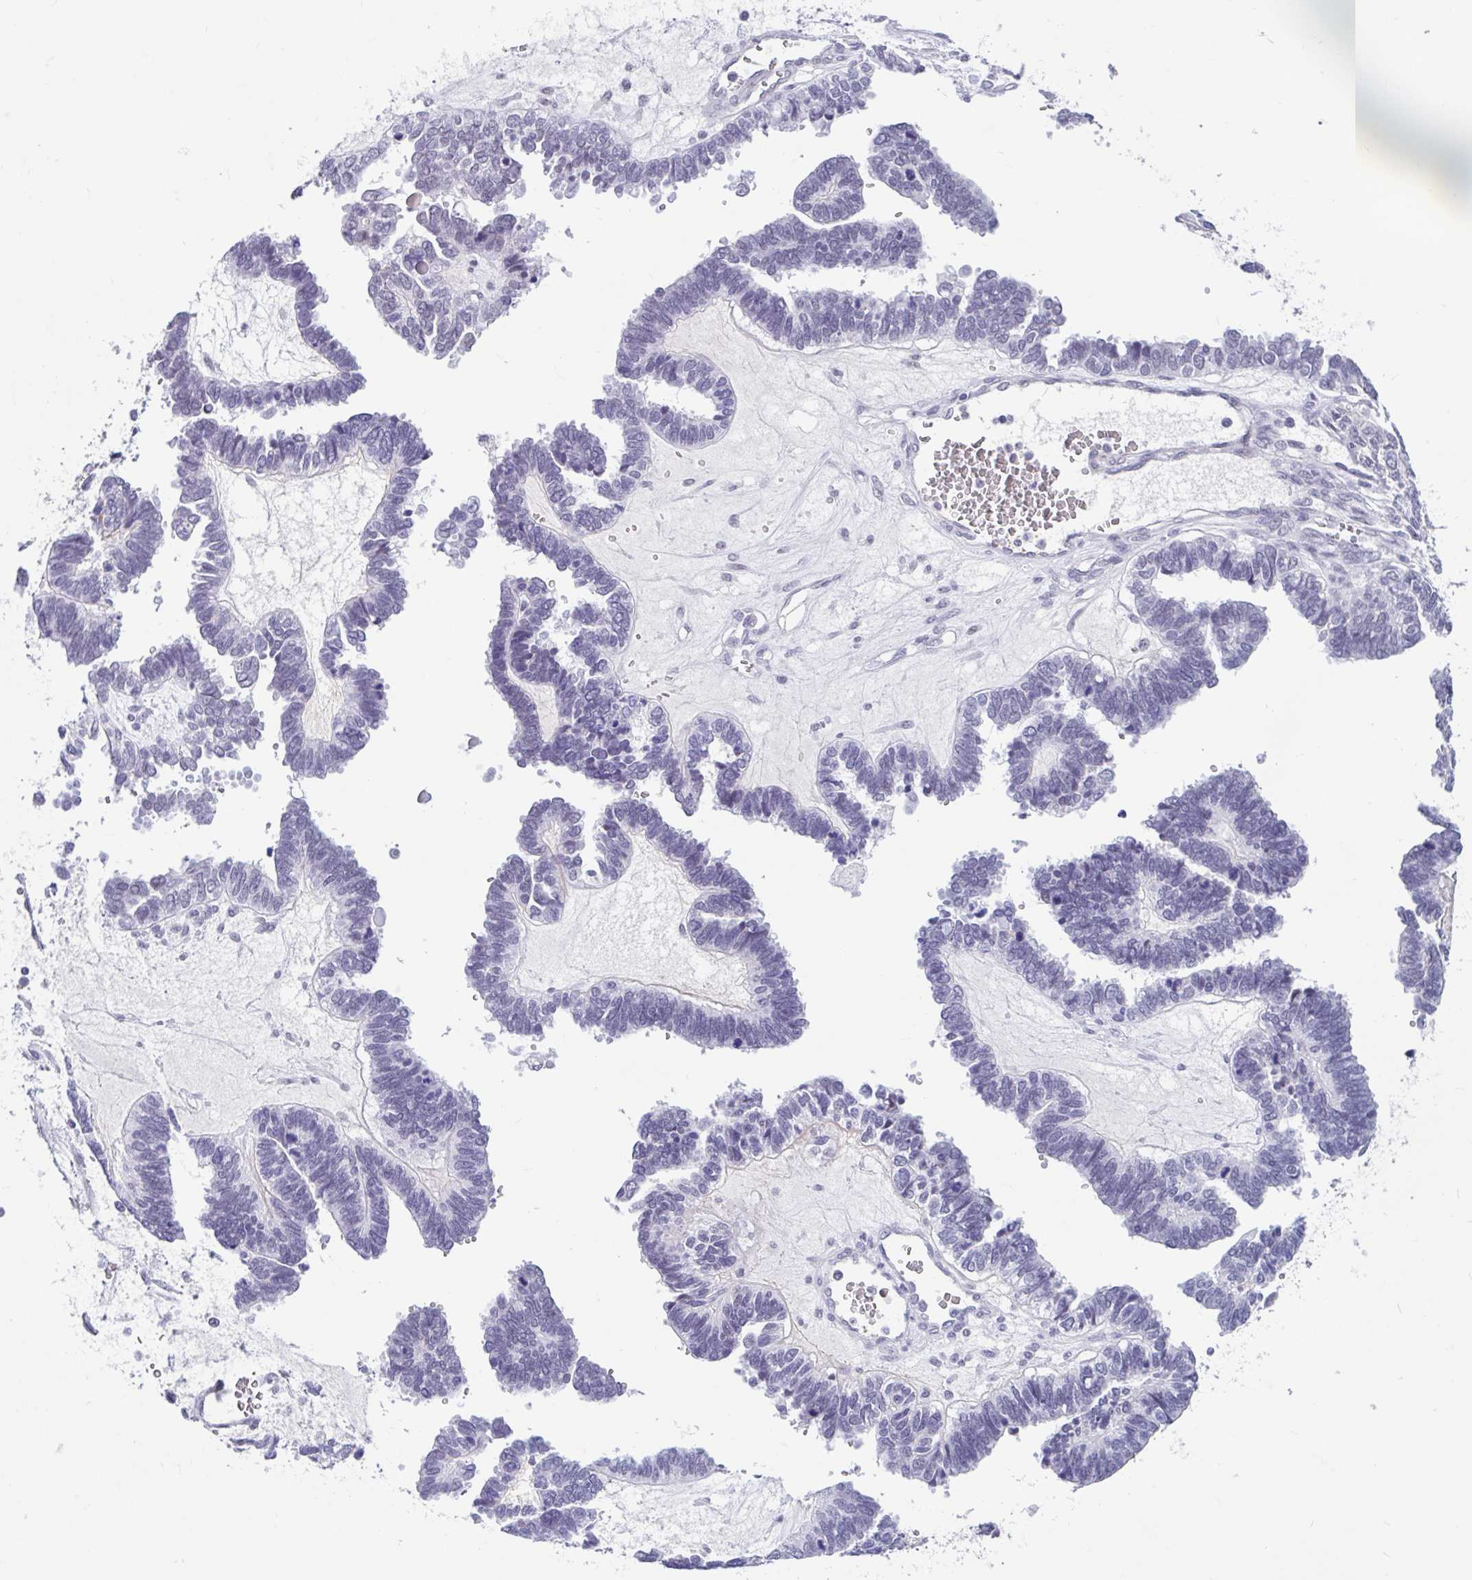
{"staining": {"intensity": "negative", "quantity": "none", "location": "none"}, "tissue": "ovarian cancer", "cell_type": "Tumor cells", "image_type": "cancer", "snomed": [{"axis": "morphology", "description": "Cystadenocarcinoma, serous, NOS"}, {"axis": "topography", "description": "Ovary"}], "caption": "Histopathology image shows no protein expression in tumor cells of ovarian cancer tissue. The staining was performed using DAB (3,3'-diaminobenzidine) to visualize the protein expression in brown, while the nuclei were stained in blue with hematoxylin (Magnification: 20x).", "gene": "DCAF17", "patient": {"sex": "female", "age": 51}}